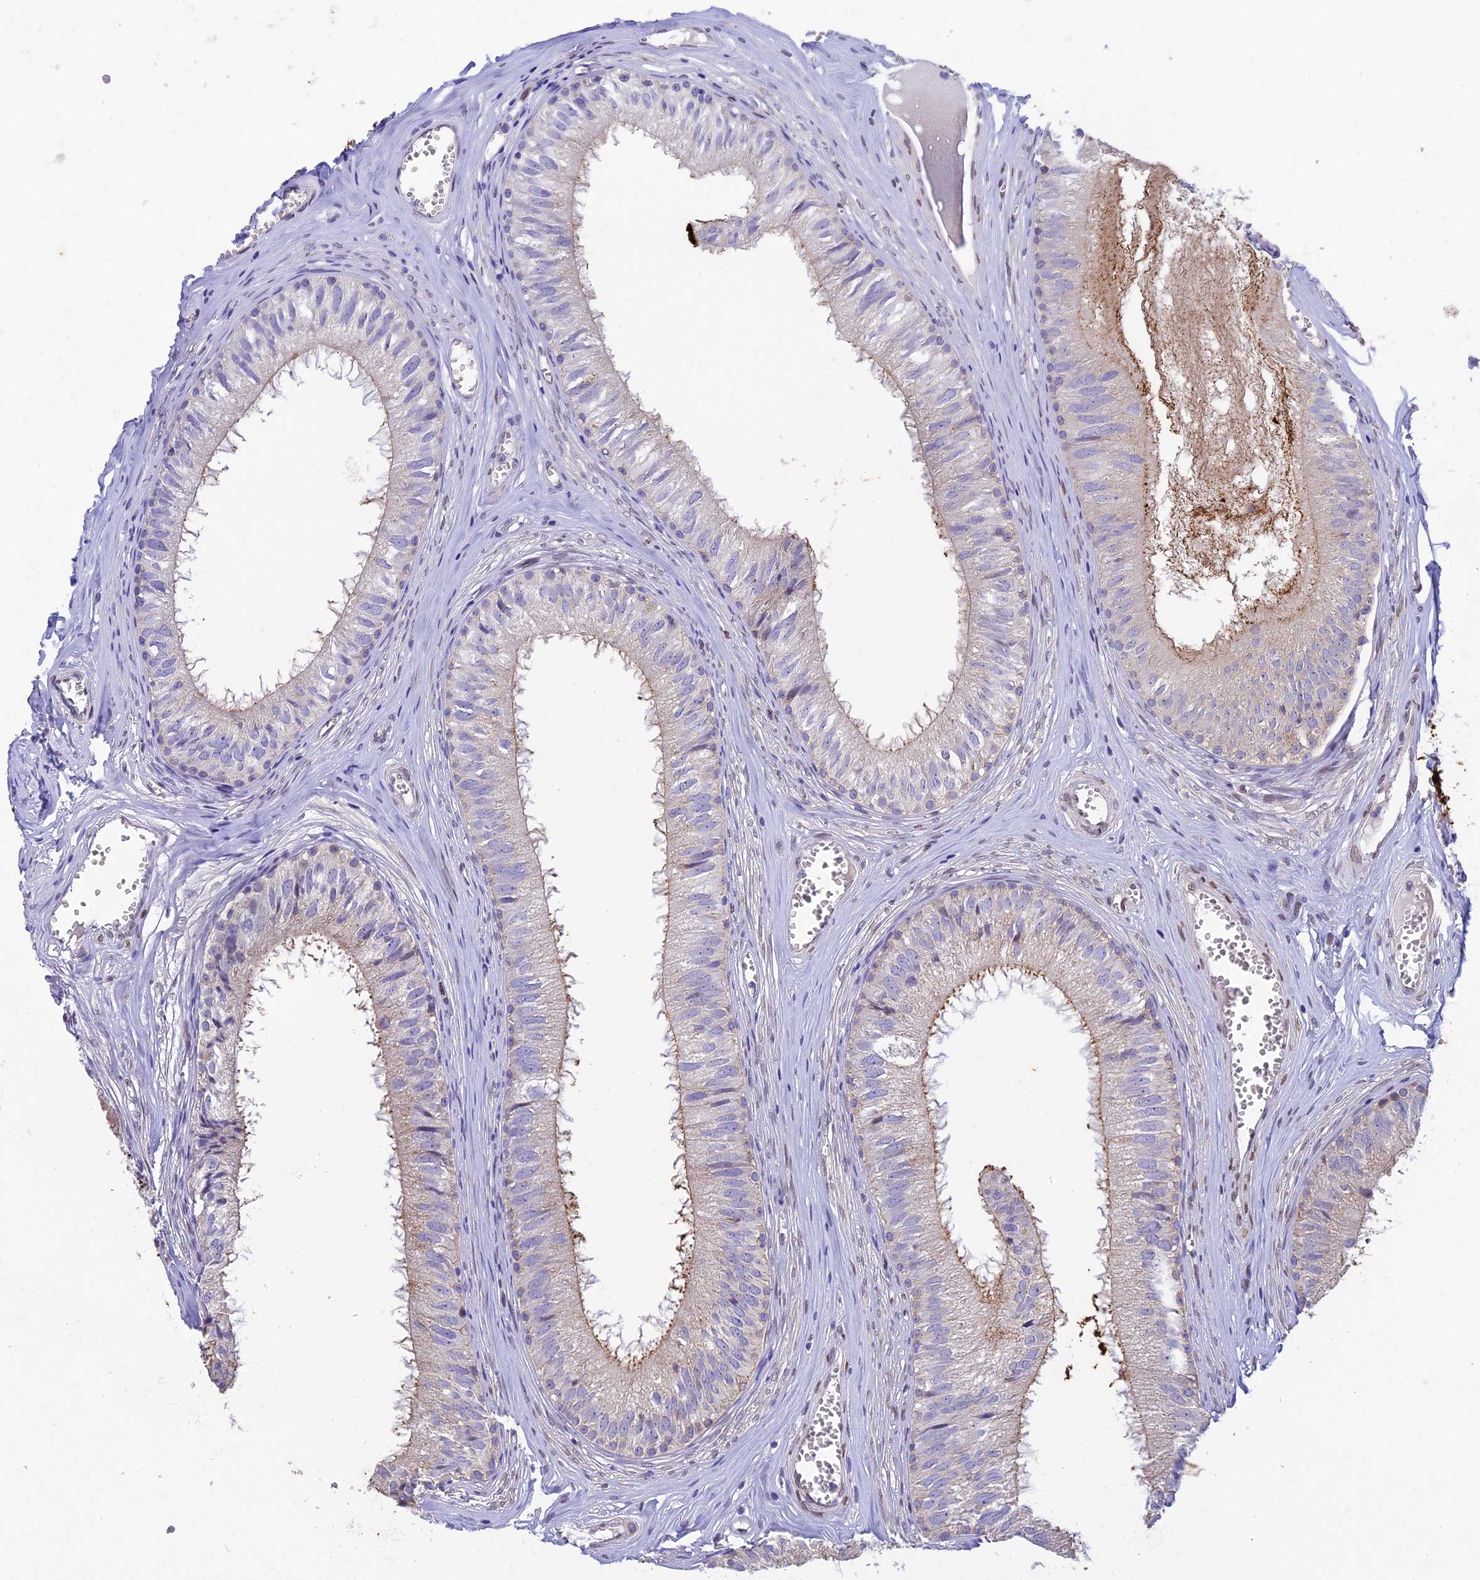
{"staining": {"intensity": "strong", "quantity": "<25%", "location": "cytoplasmic/membranous"}, "tissue": "epididymis", "cell_type": "Glandular cells", "image_type": "normal", "snomed": [{"axis": "morphology", "description": "Normal tissue, NOS"}, {"axis": "topography", "description": "Epididymis"}], "caption": "Brown immunohistochemical staining in unremarkable epididymis shows strong cytoplasmic/membranous positivity in about <25% of glandular cells. Nuclei are stained in blue.", "gene": "MGAT2", "patient": {"sex": "male", "age": 36}}